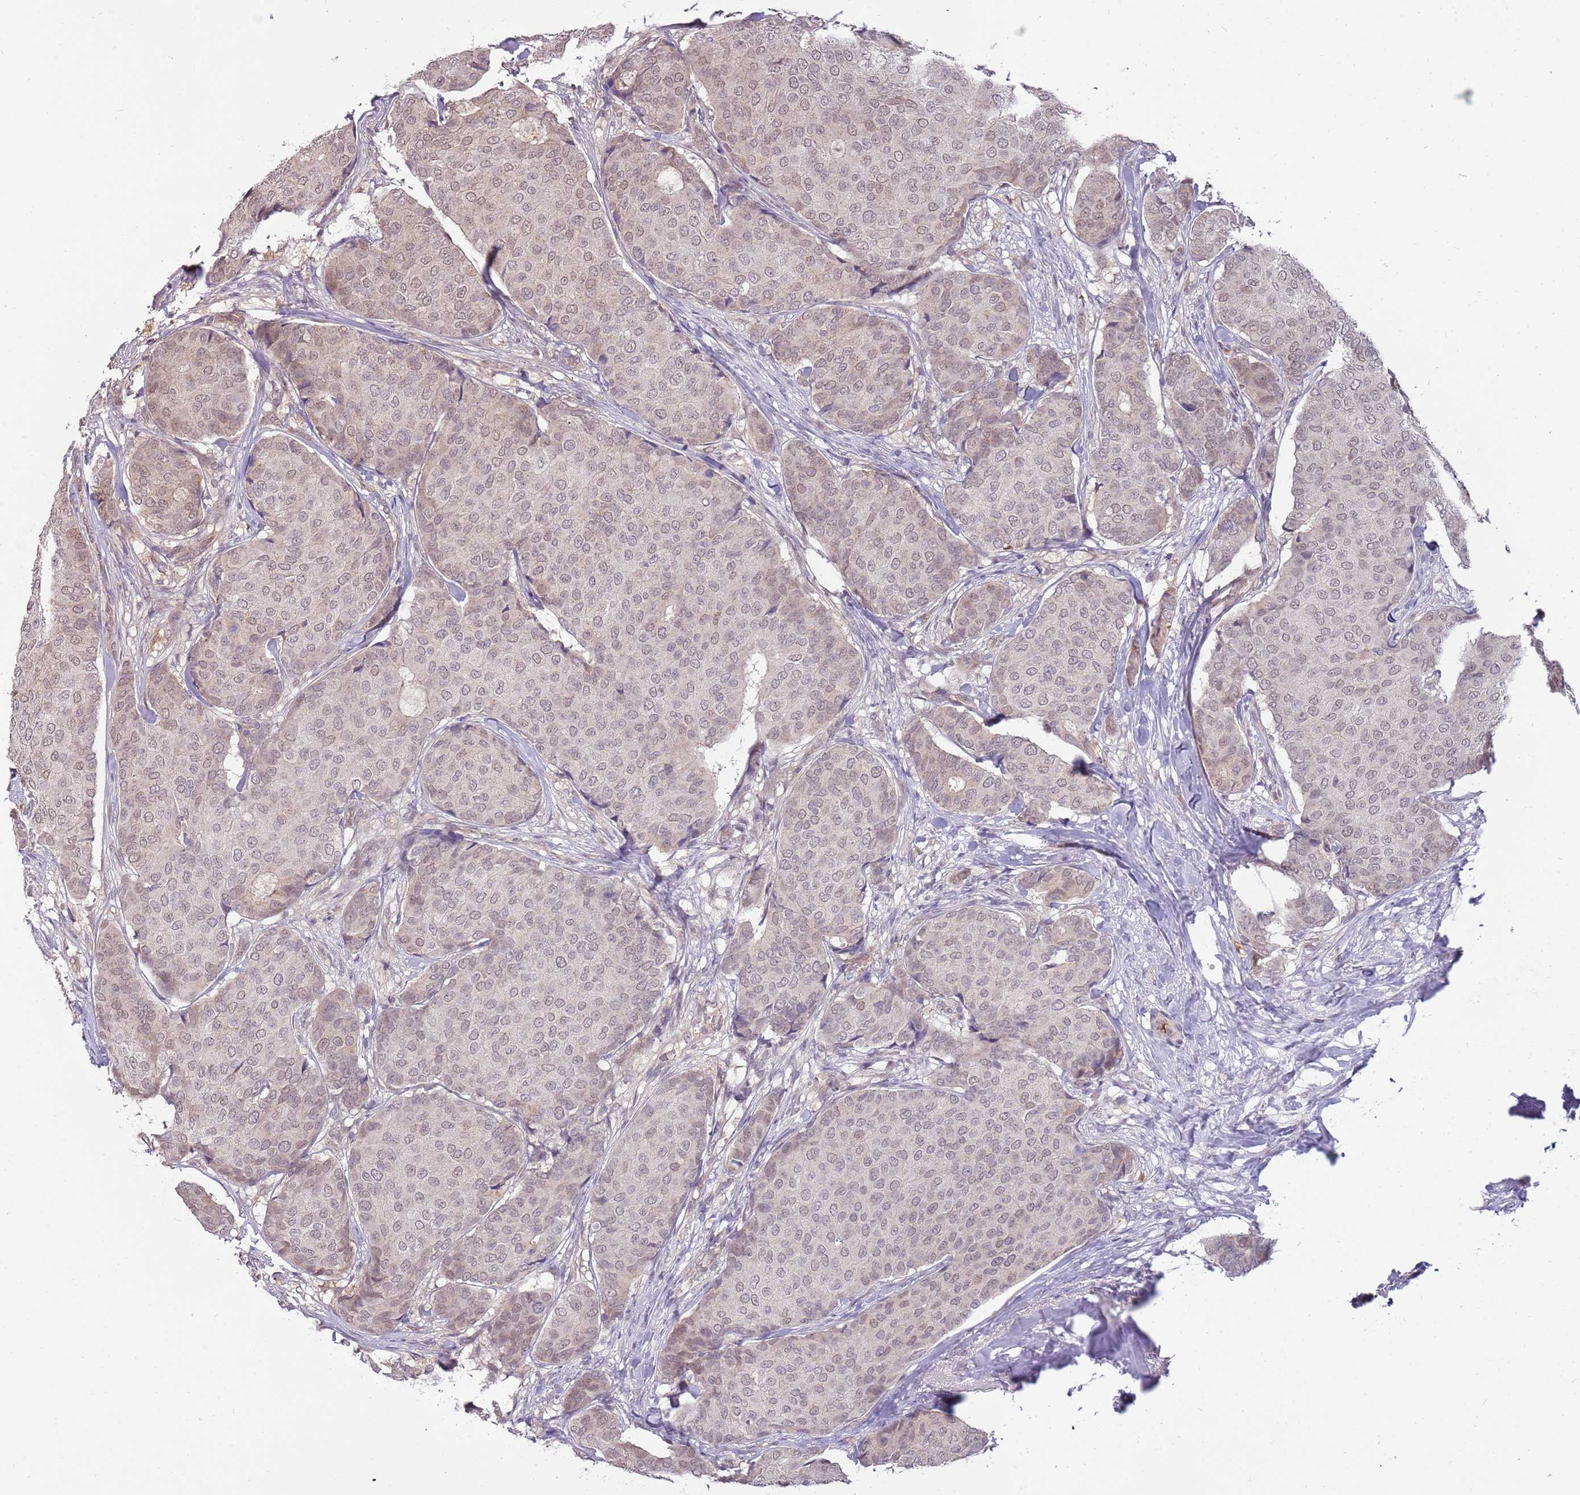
{"staining": {"intensity": "weak", "quantity": "25%-75%", "location": "nuclear"}, "tissue": "breast cancer", "cell_type": "Tumor cells", "image_type": "cancer", "snomed": [{"axis": "morphology", "description": "Duct carcinoma"}, {"axis": "topography", "description": "Breast"}], "caption": "Breast cancer (infiltrating ductal carcinoma) stained with DAB IHC displays low levels of weak nuclear expression in approximately 25%-75% of tumor cells. The staining was performed using DAB, with brown indicating positive protein expression. Nuclei are stained blue with hematoxylin.", "gene": "NBPF6", "patient": {"sex": "female", "age": 75}}